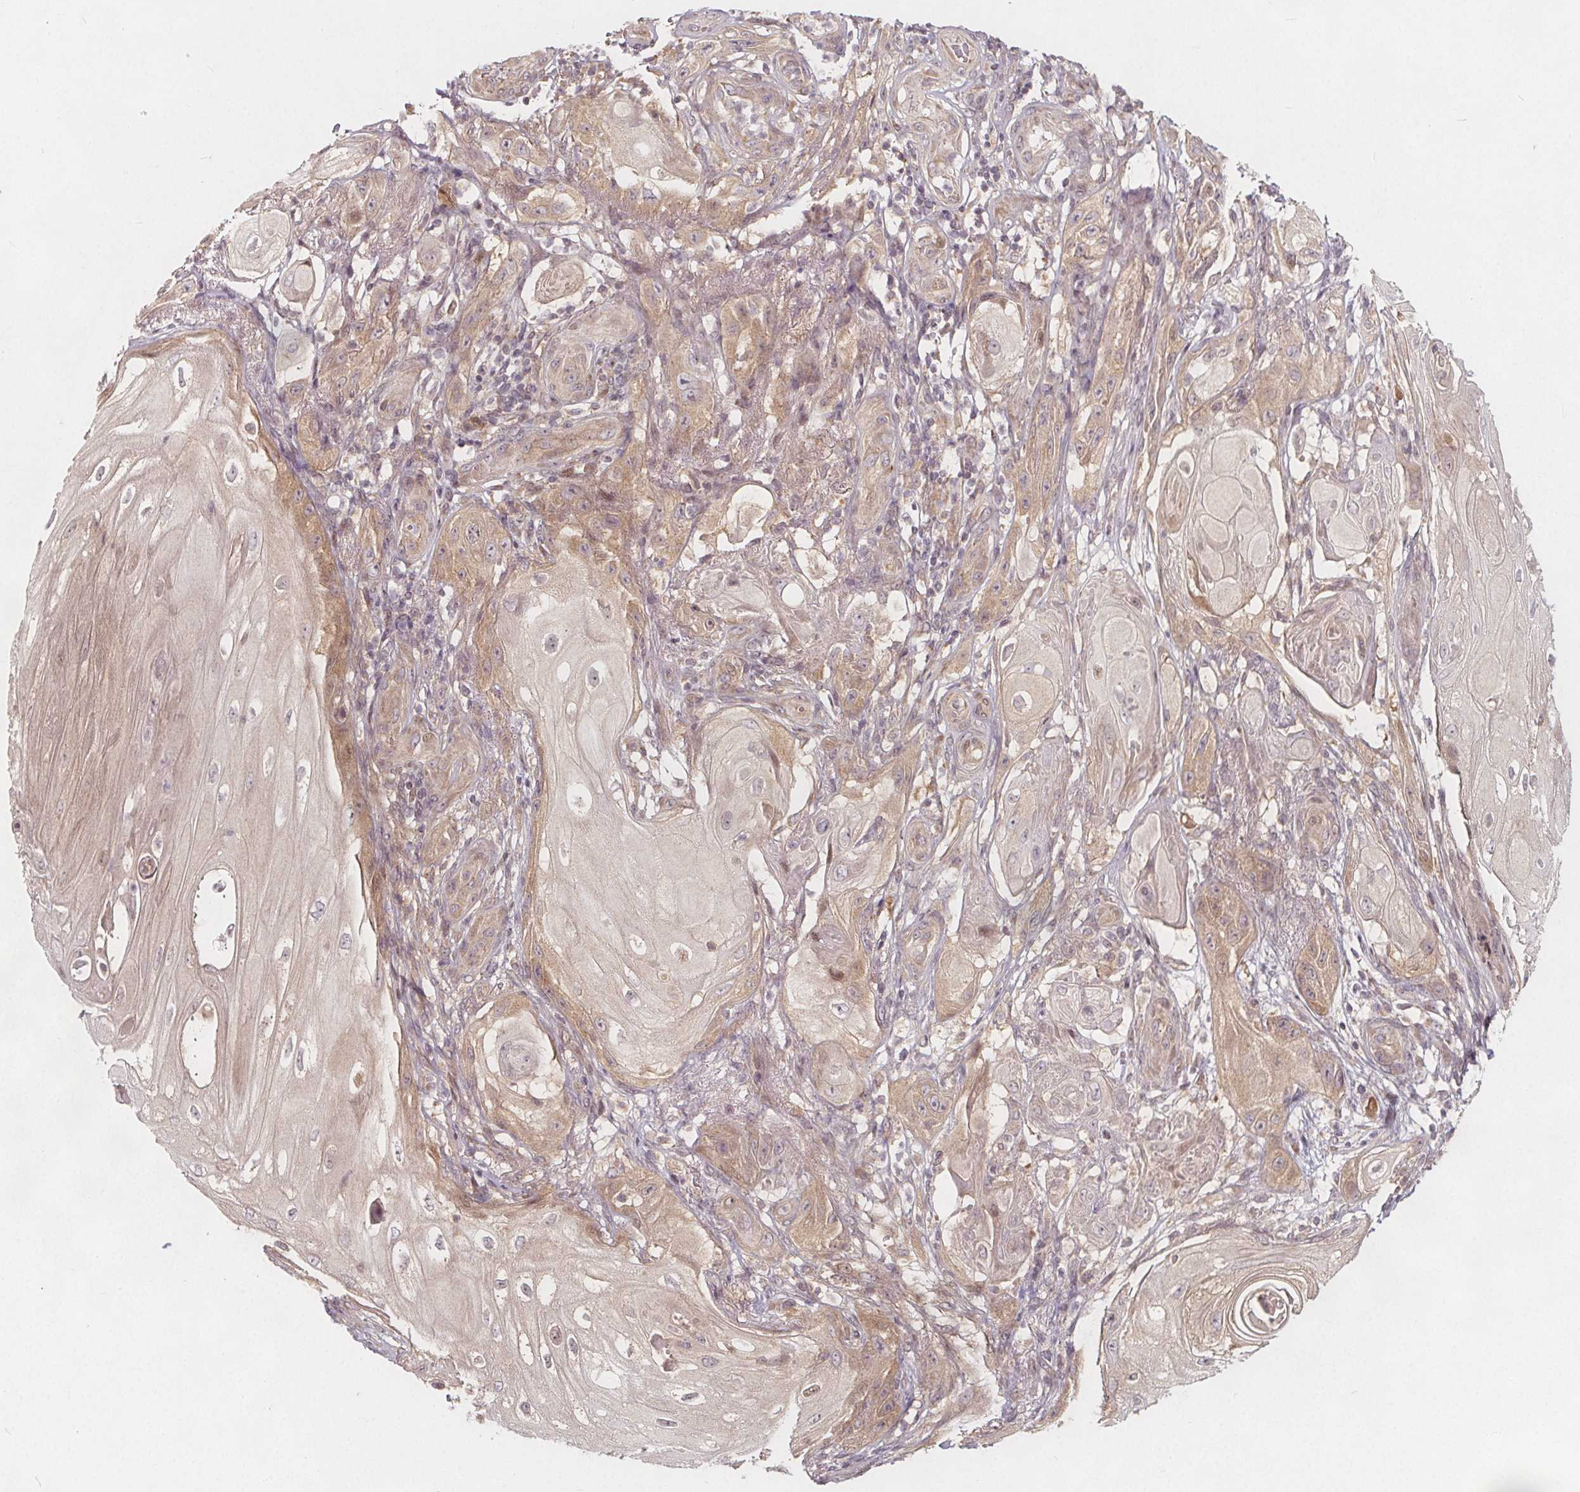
{"staining": {"intensity": "weak", "quantity": "25%-75%", "location": "cytoplasmic/membranous,nuclear"}, "tissue": "skin cancer", "cell_type": "Tumor cells", "image_type": "cancer", "snomed": [{"axis": "morphology", "description": "Squamous cell carcinoma, NOS"}, {"axis": "topography", "description": "Skin"}], "caption": "Immunohistochemistry (IHC) micrograph of human squamous cell carcinoma (skin) stained for a protein (brown), which exhibits low levels of weak cytoplasmic/membranous and nuclear positivity in approximately 25%-75% of tumor cells.", "gene": "AKT1S1", "patient": {"sex": "male", "age": 62}}